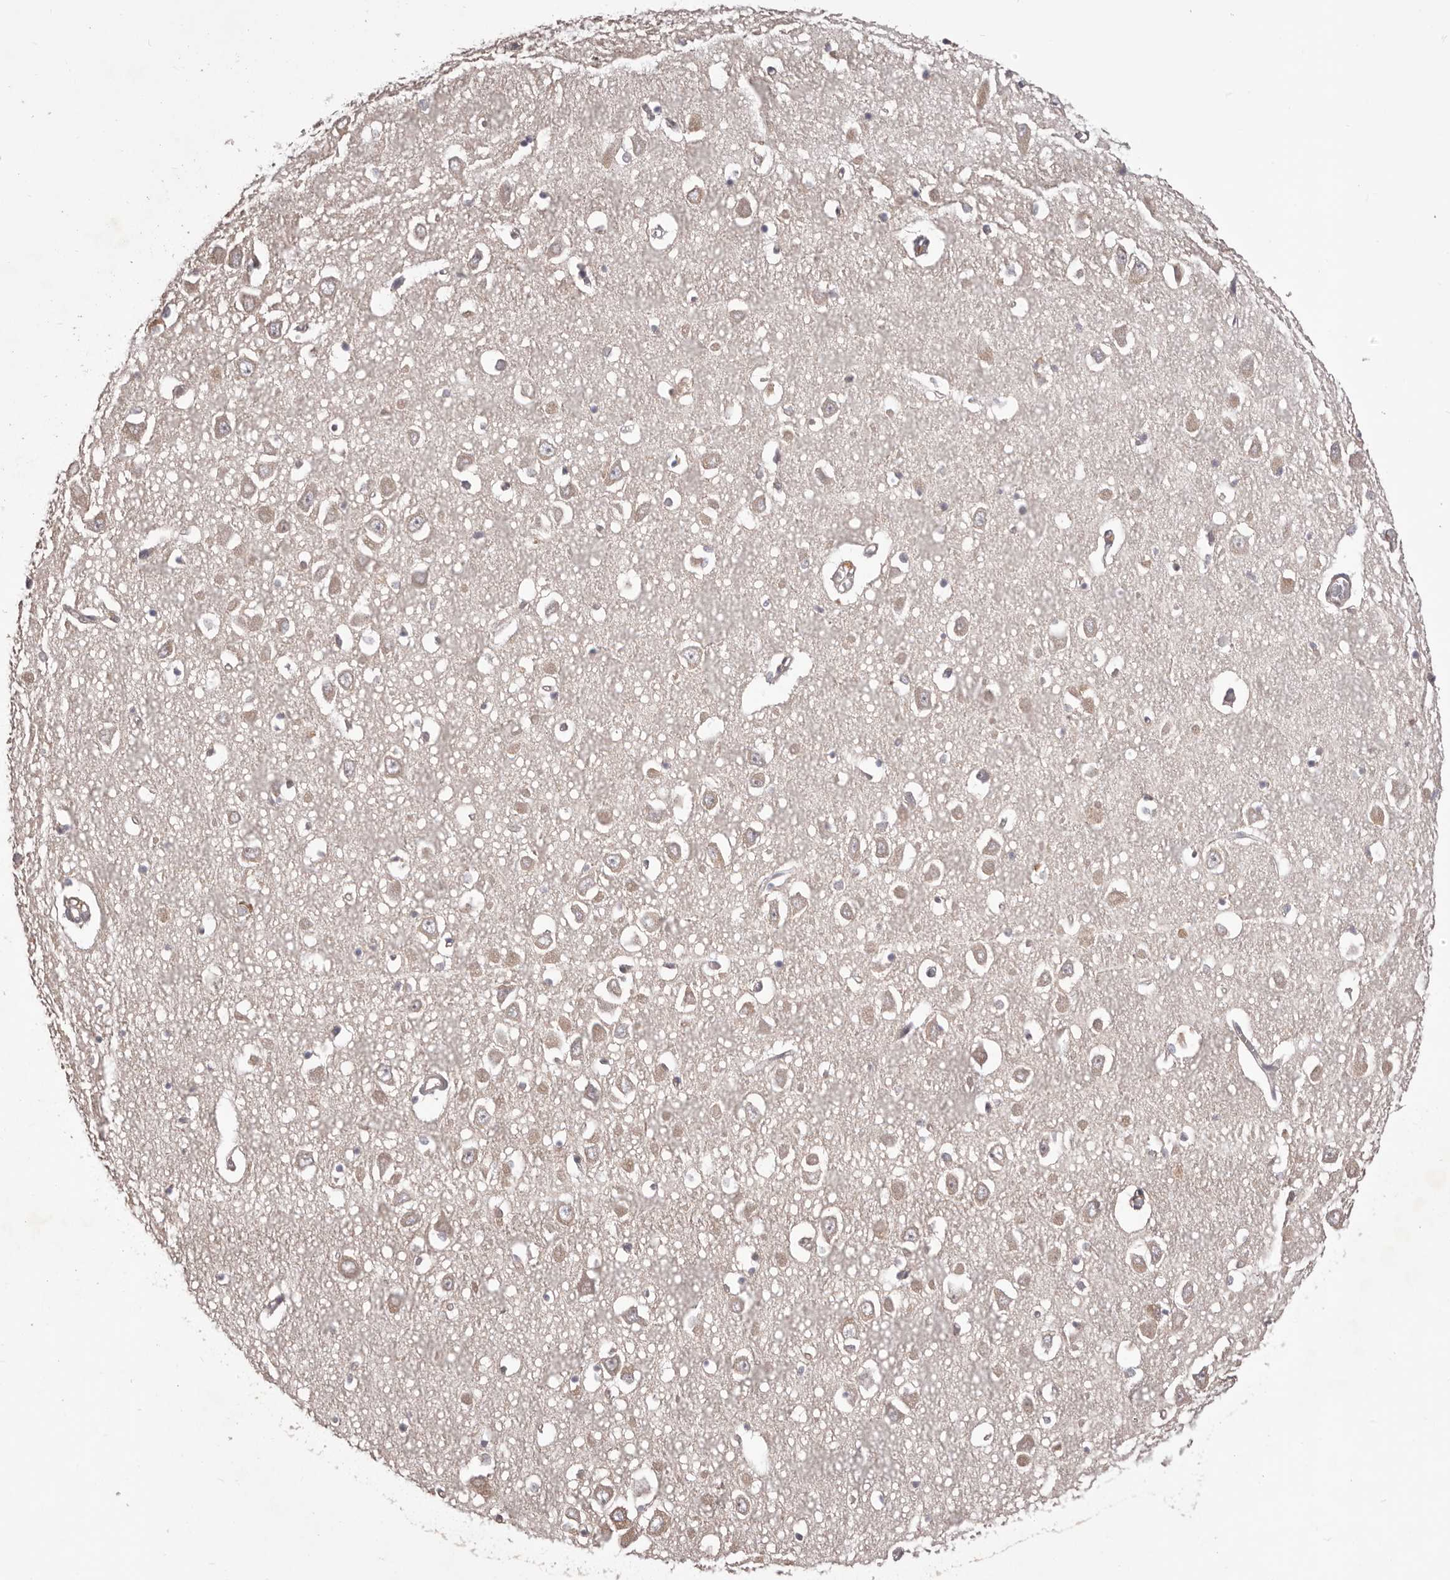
{"staining": {"intensity": "negative", "quantity": "none", "location": "none"}, "tissue": "hippocampus", "cell_type": "Glial cells", "image_type": "normal", "snomed": [{"axis": "morphology", "description": "Normal tissue, NOS"}, {"axis": "topography", "description": "Hippocampus"}], "caption": "Human hippocampus stained for a protein using immunohistochemistry exhibits no staining in glial cells.", "gene": "HRH1", "patient": {"sex": "male", "age": 70}}